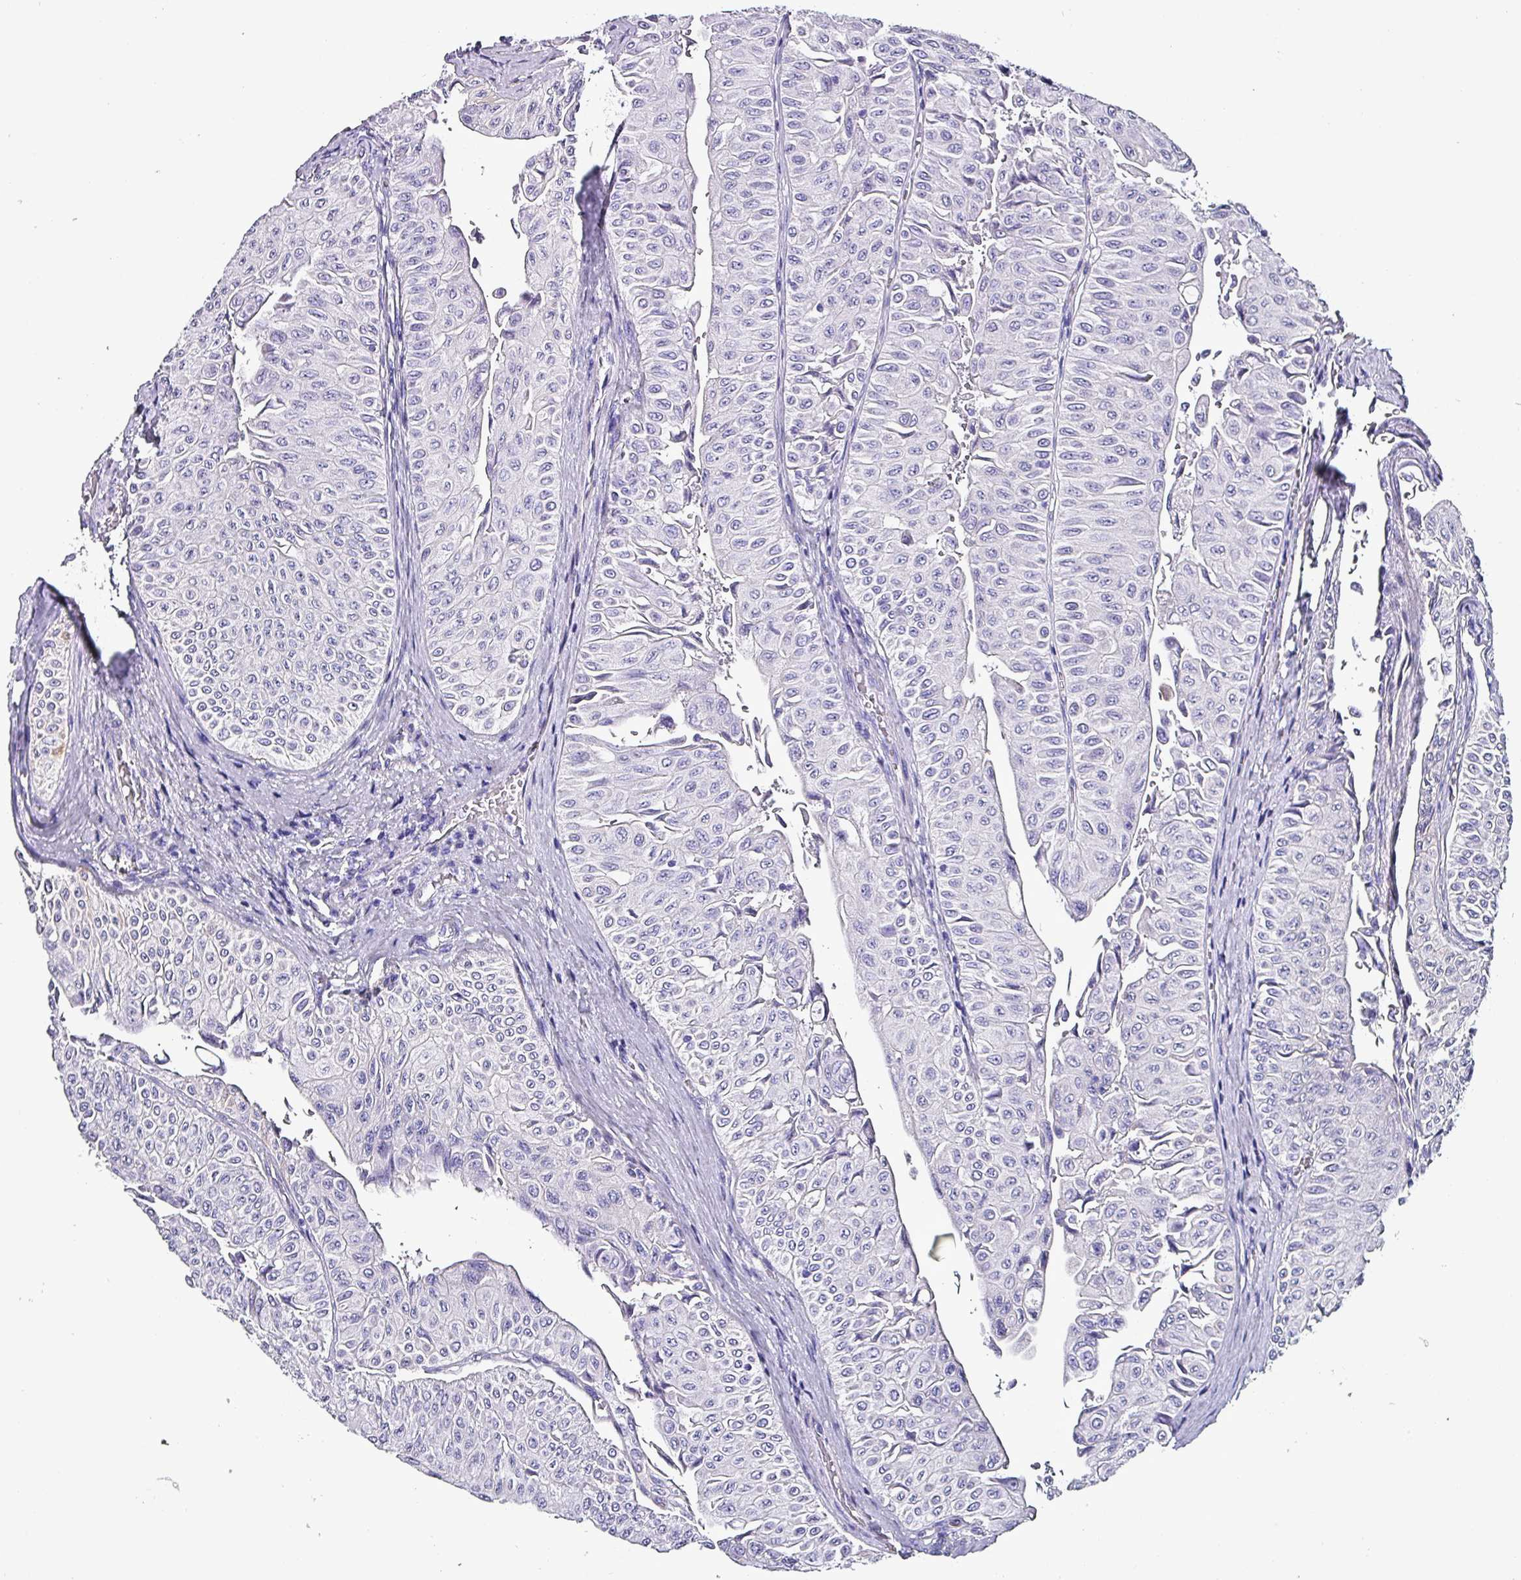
{"staining": {"intensity": "negative", "quantity": "none", "location": "none"}, "tissue": "urothelial cancer", "cell_type": "Tumor cells", "image_type": "cancer", "snomed": [{"axis": "morphology", "description": "Urothelial carcinoma, NOS"}, {"axis": "topography", "description": "Urinary bladder"}], "caption": "Transitional cell carcinoma was stained to show a protein in brown. There is no significant expression in tumor cells.", "gene": "KRT6C", "patient": {"sex": "male", "age": 59}}